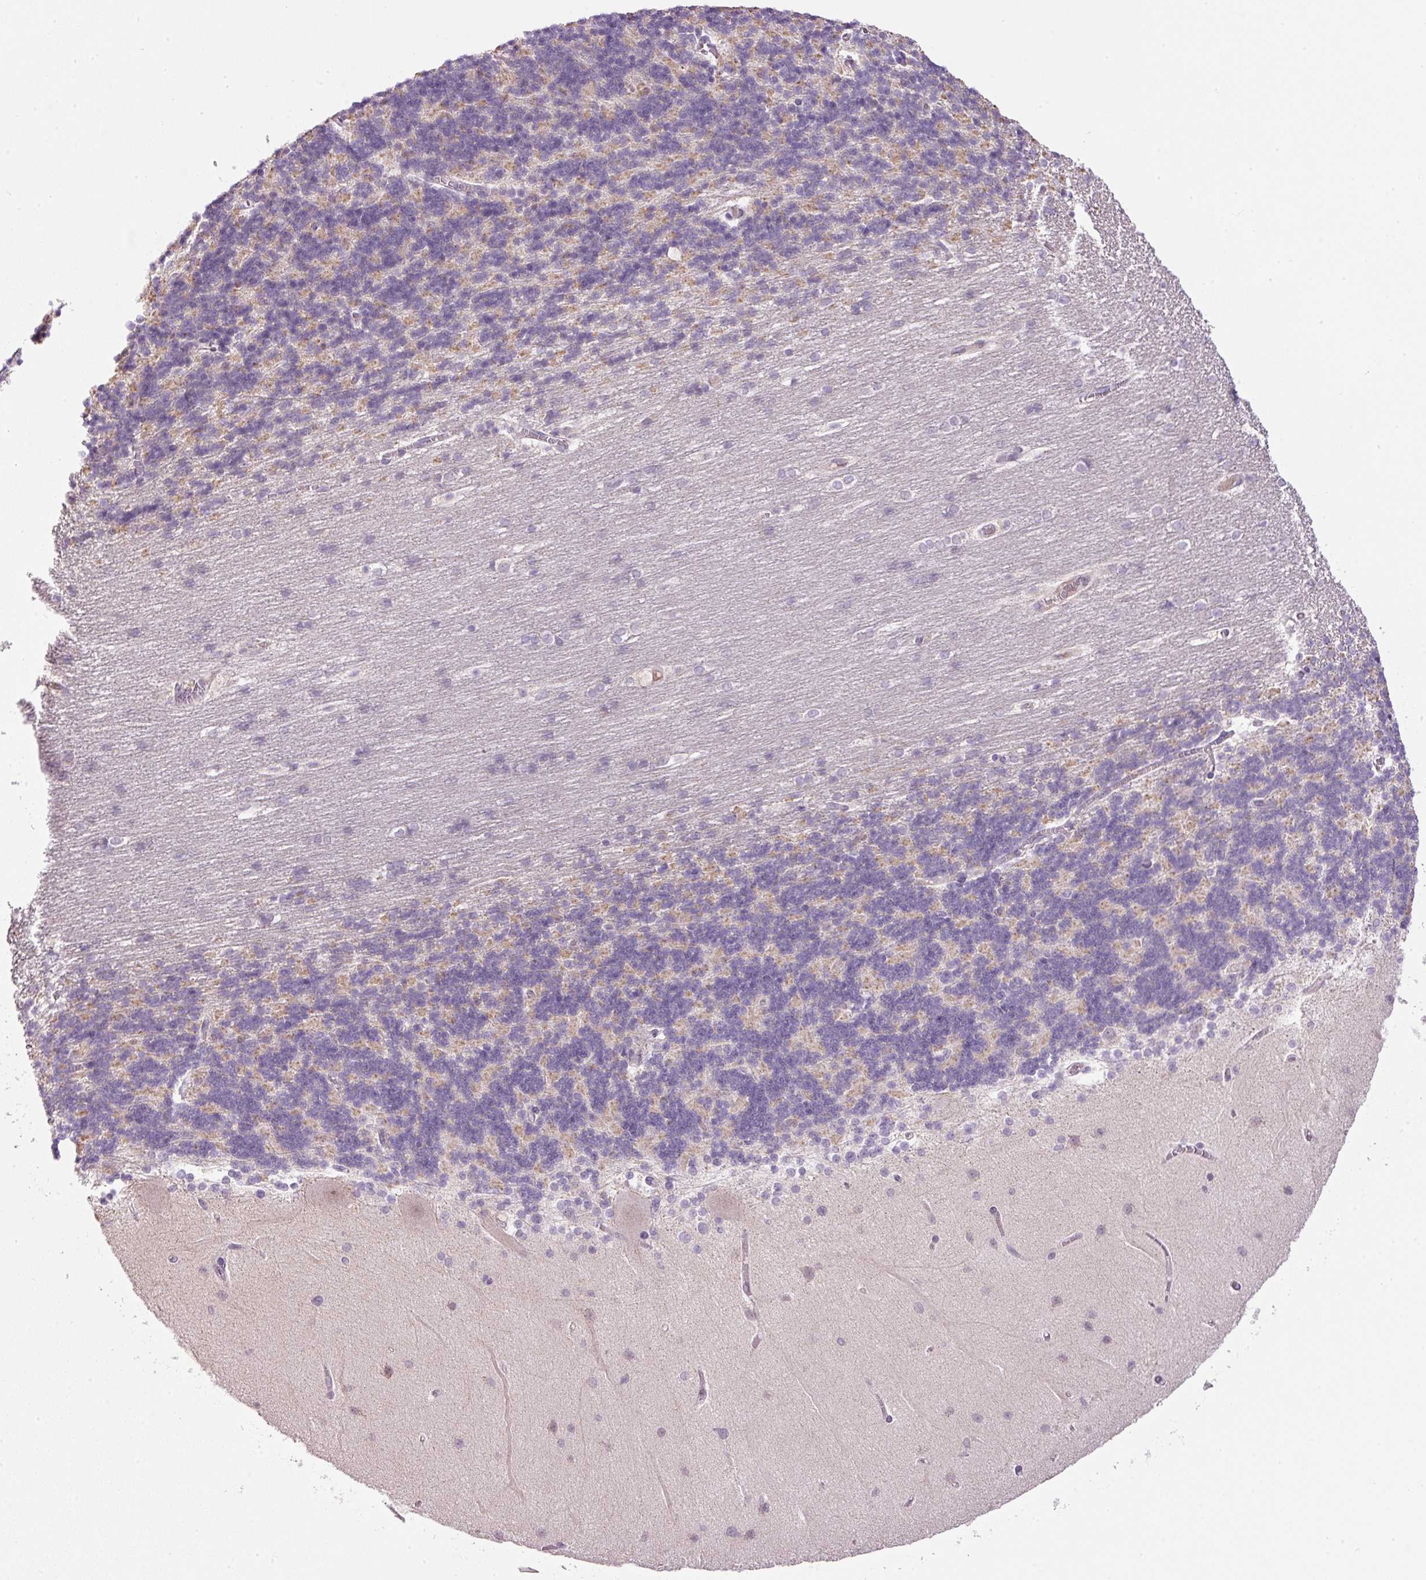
{"staining": {"intensity": "moderate", "quantity": "25%-75%", "location": "cytoplasmic/membranous"}, "tissue": "cerebellum", "cell_type": "Cells in granular layer", "image_type": "normal", "snomed": [{"axis": "morphology", "description": "Normal tissue, NOS"}, {"axis": "topography", "description": "Cerebellum"}], "caption": "Immunohistochemistry (DAB (3,3'-diaminobenzidine)) staining of unremarkable cerebellum demonstrates moderate cytoplasmic/membranous protein positivity in about 25%-75% of cells in granular layer.", "gene": "KPNA2", "patient": {"sex": "female", "age": 54}}